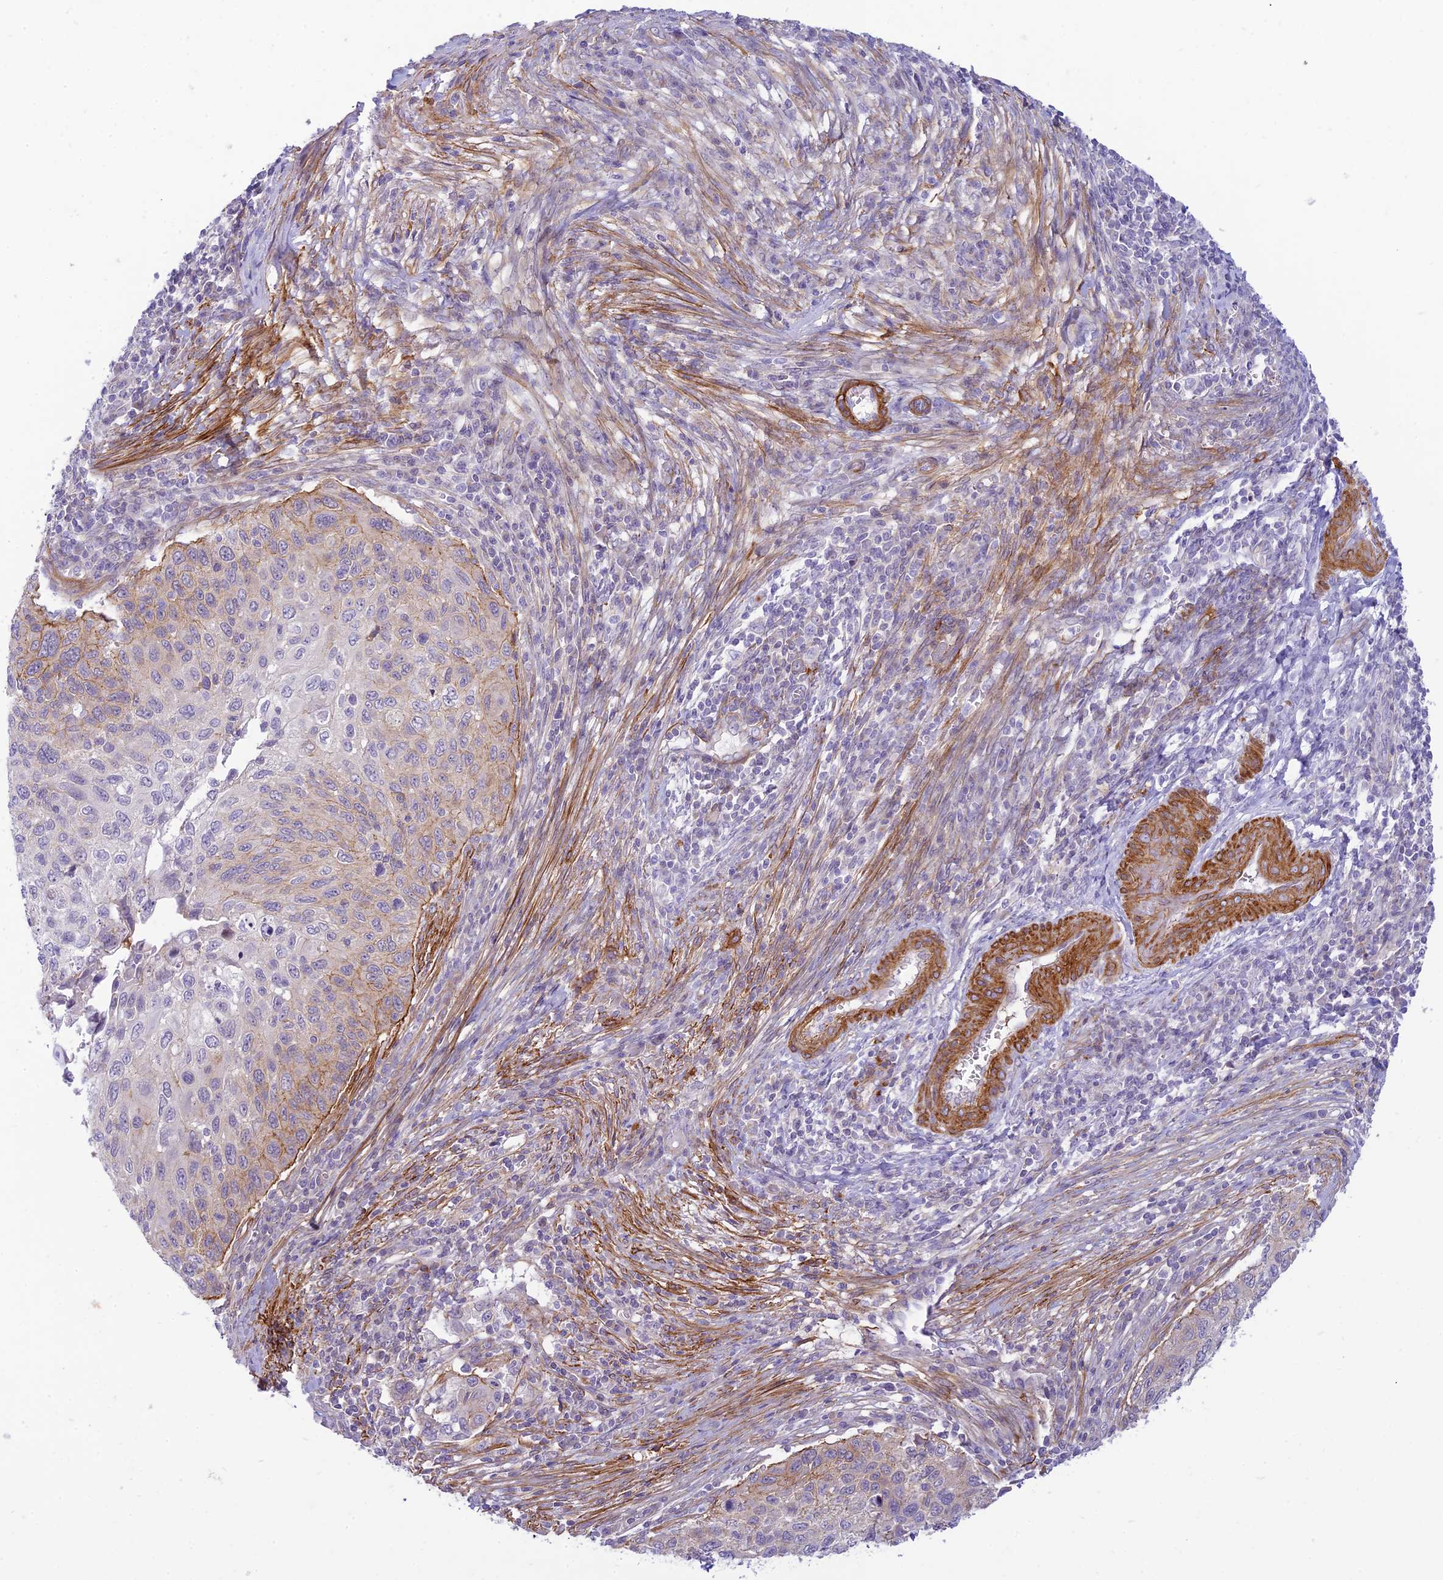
{"staining": {"intensity": "moderate", "quantity": "<25%", "location": "cytoplasmic/membranous"}, "tissue": "cervical cancer", "cell_type": "Tumor cells", "image_type": "cancer", "snomed": [{"axis": "morphology", "description": "Squamous cell carcinoma, NOS"}, {"axis": "topography", "description": "Cervix"}], "caption": "This is an image of immunohistochemistry (IHC) staining of cervical cancer, which shows moderate staining in the cytoplasmic/membranous of tumor cells.", "gene": "FBXW4", "patient": {"sex": "female", "age": 70}}